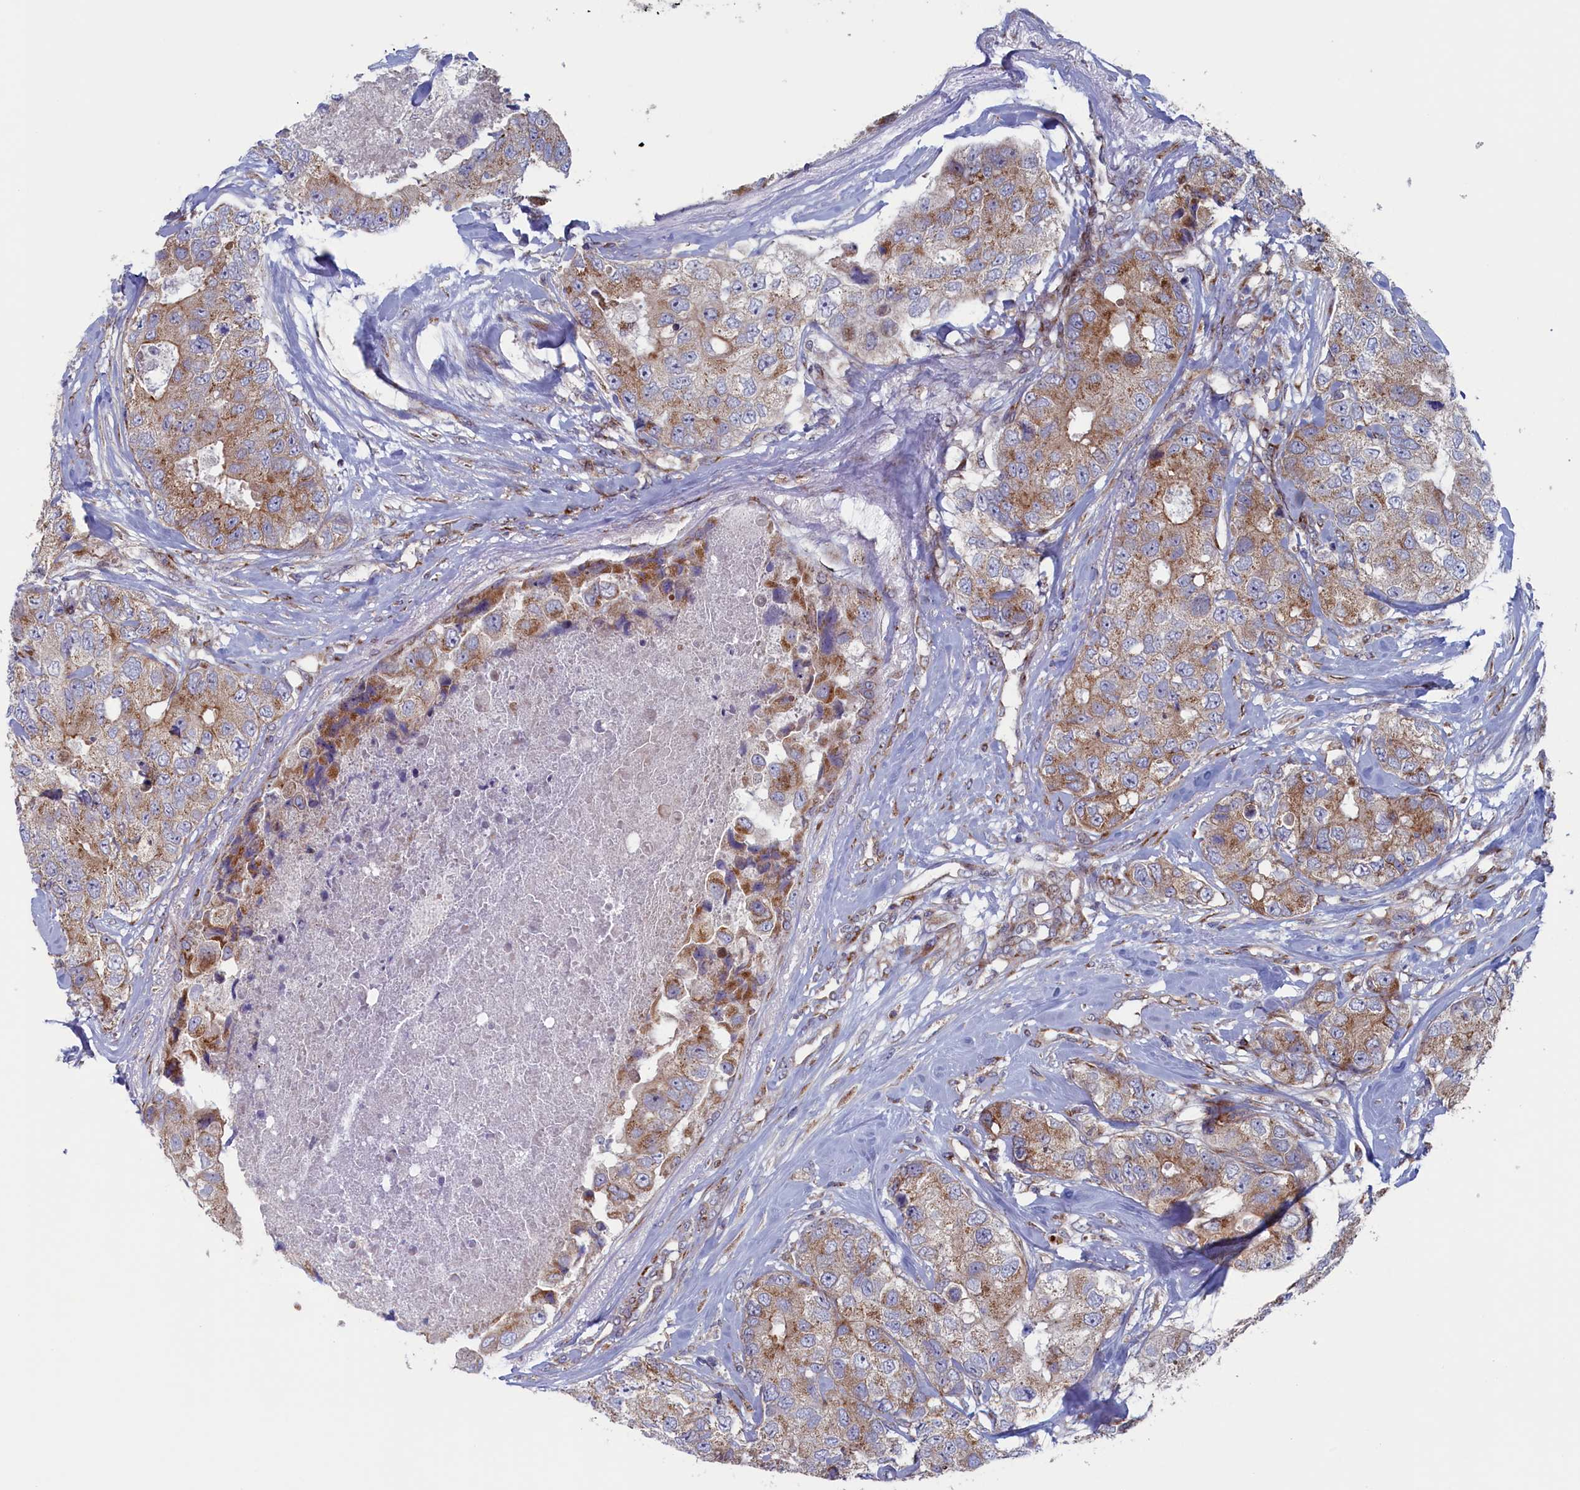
{"staining": {"intensity": "moderate", "quantity": "25%-75%", "location": "cytoplasmic/membranous"}, "tissue": "breast cancer", "cell_type": "Tumor cells", "image_type": "cancer", "snomed": [{"axis": "morphology", "description": "Duct carcinoma"}, {"axis": "topography", "description": "Breast"}], "caption": "High-power microscopy captured an immunohistochemistry photomicrograph of breast cancer, revealing moderate cytoplasmic/membranous positivity in approximately 25%-75% of tumor cells.", "gene": "MTFMT", "patient": {"sex": "female", "age": 62}}